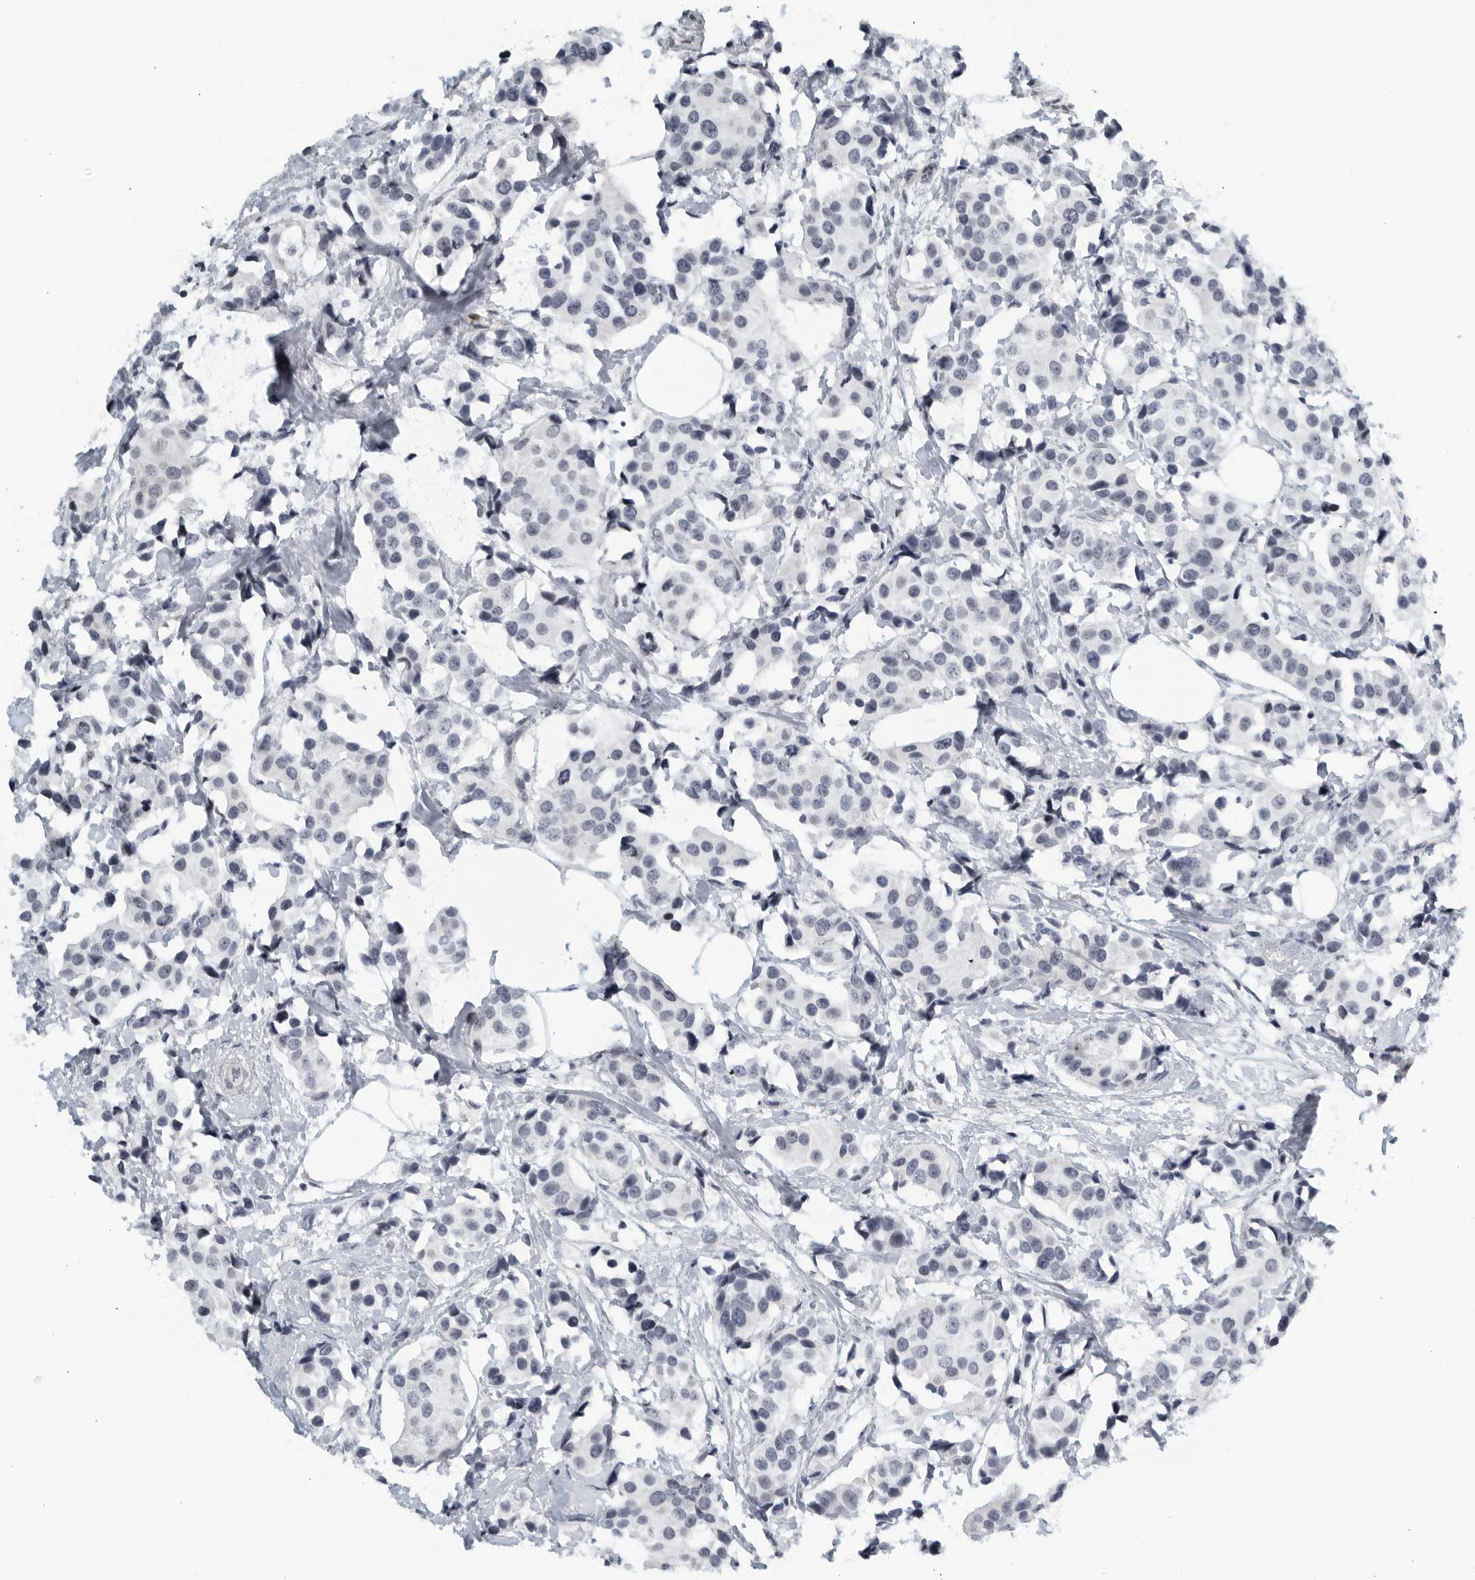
{"staining": {"intensity": "negative", "quantity": "none", "location": "none"}, "tissue": "breast cancer", "cell_type": "Tumor cells", "image_type": "cancer", "snomed": [{"axis": "morphology", "description": "Normal tissue, NOS"}, {"axis": "morphology", "description": "Duct carcinoma"}, {"axis": "topography", "description": "Breast"}], "caption": "The immunohistochemistry histopathology image has no significant expression in tumor cells of invasive ductal carcinoma (breast) tissue.", "gene": "KLK7", "patient": {"sex": "female", "age": 39}}